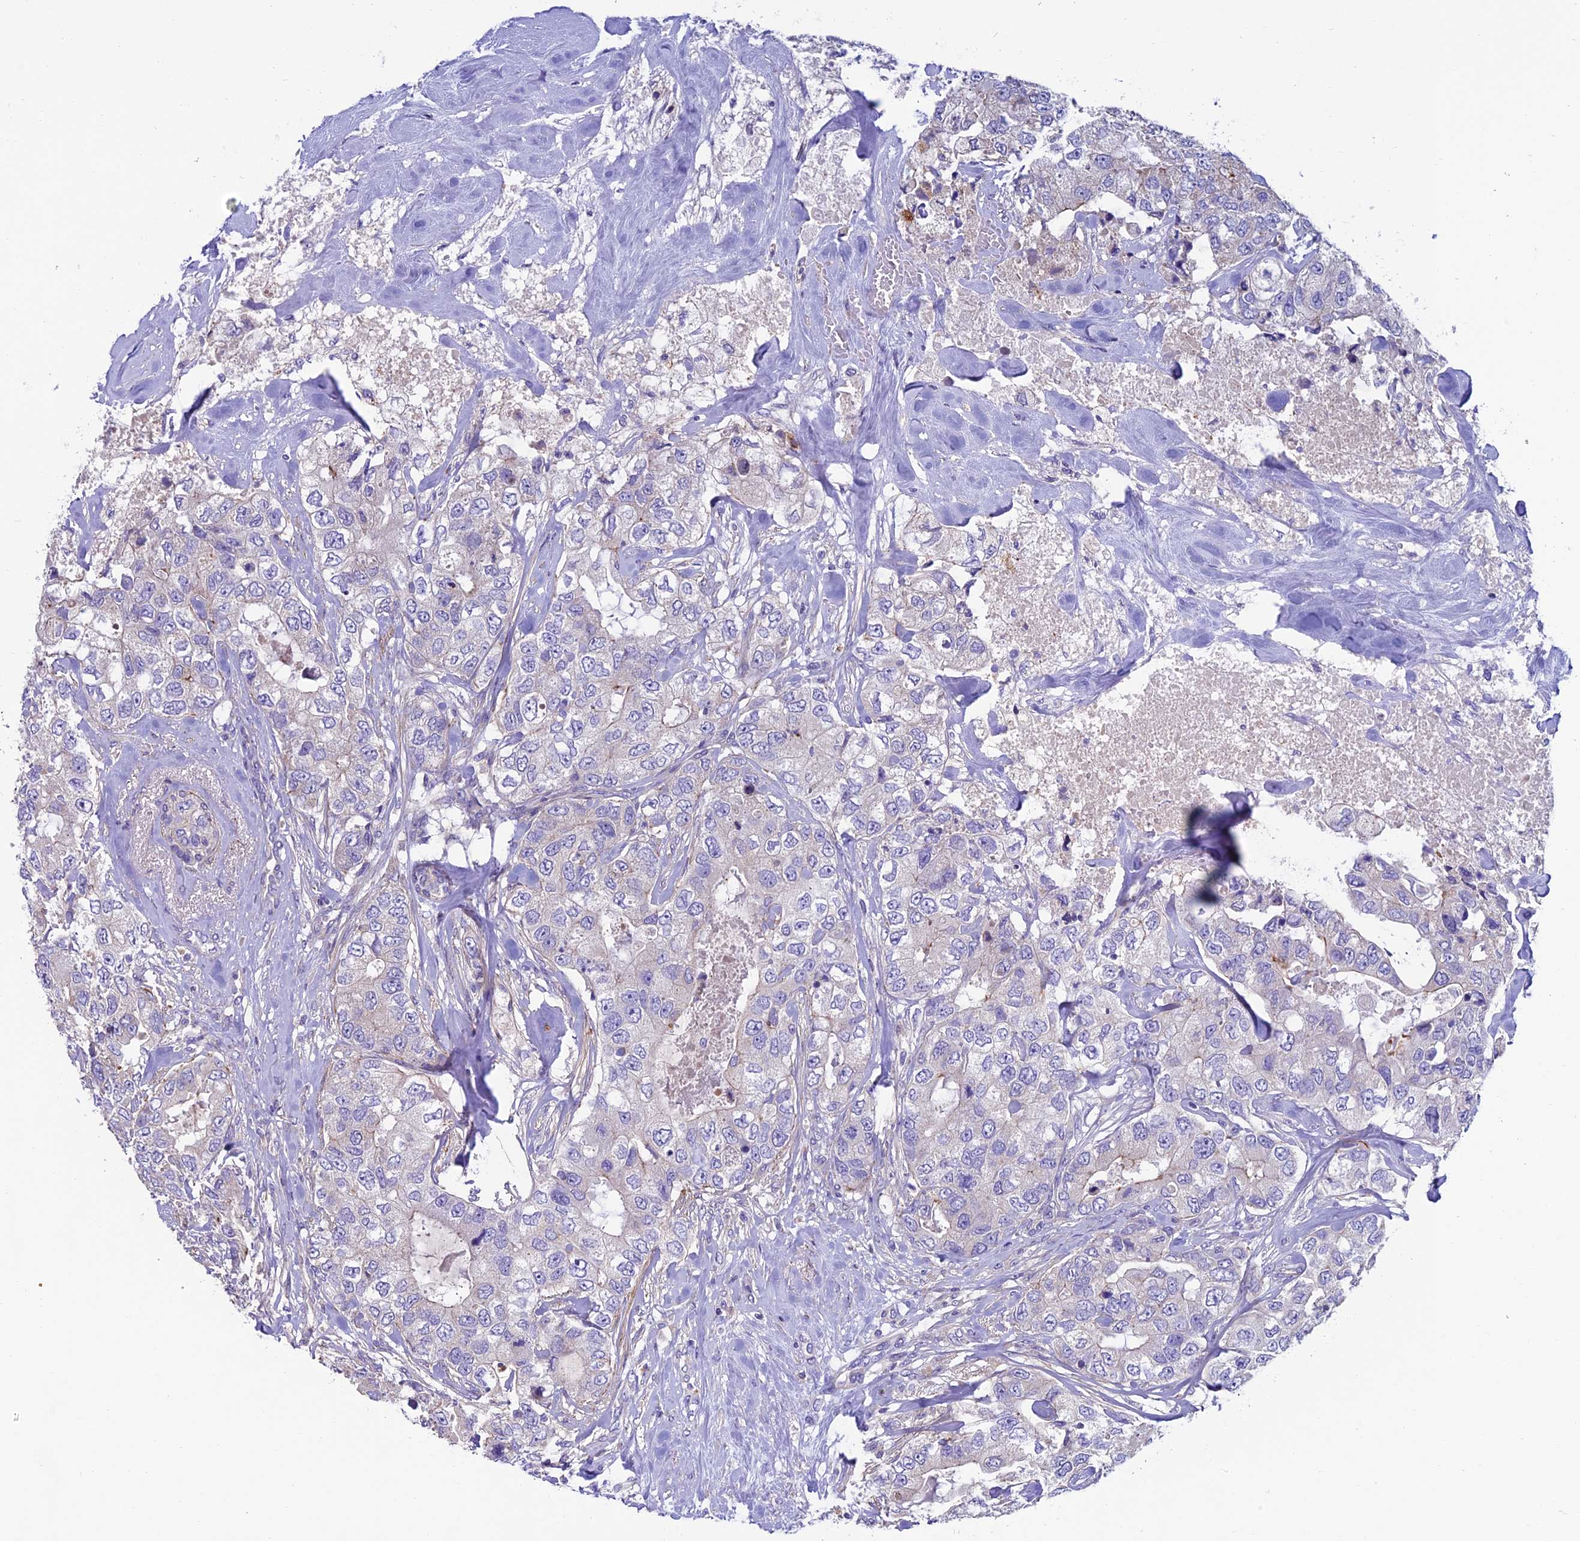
{"staining": {"intensity": "negative", "quantity": "none", "location": "none"}, "tissue": "breast cancer", "cell_type": "Tumor cells", "image_type": "cancer", "snomed": [{"axis": "morphology", "description": "Duct carcinoma"}, {"axis": "topography", "description": "Breast"}], "caption": "Tumor cells show no significant protein staining in breast intraductal carcinoma.", "gene": "FAM178B", "patient": {"sex": "female", "age": 62}}